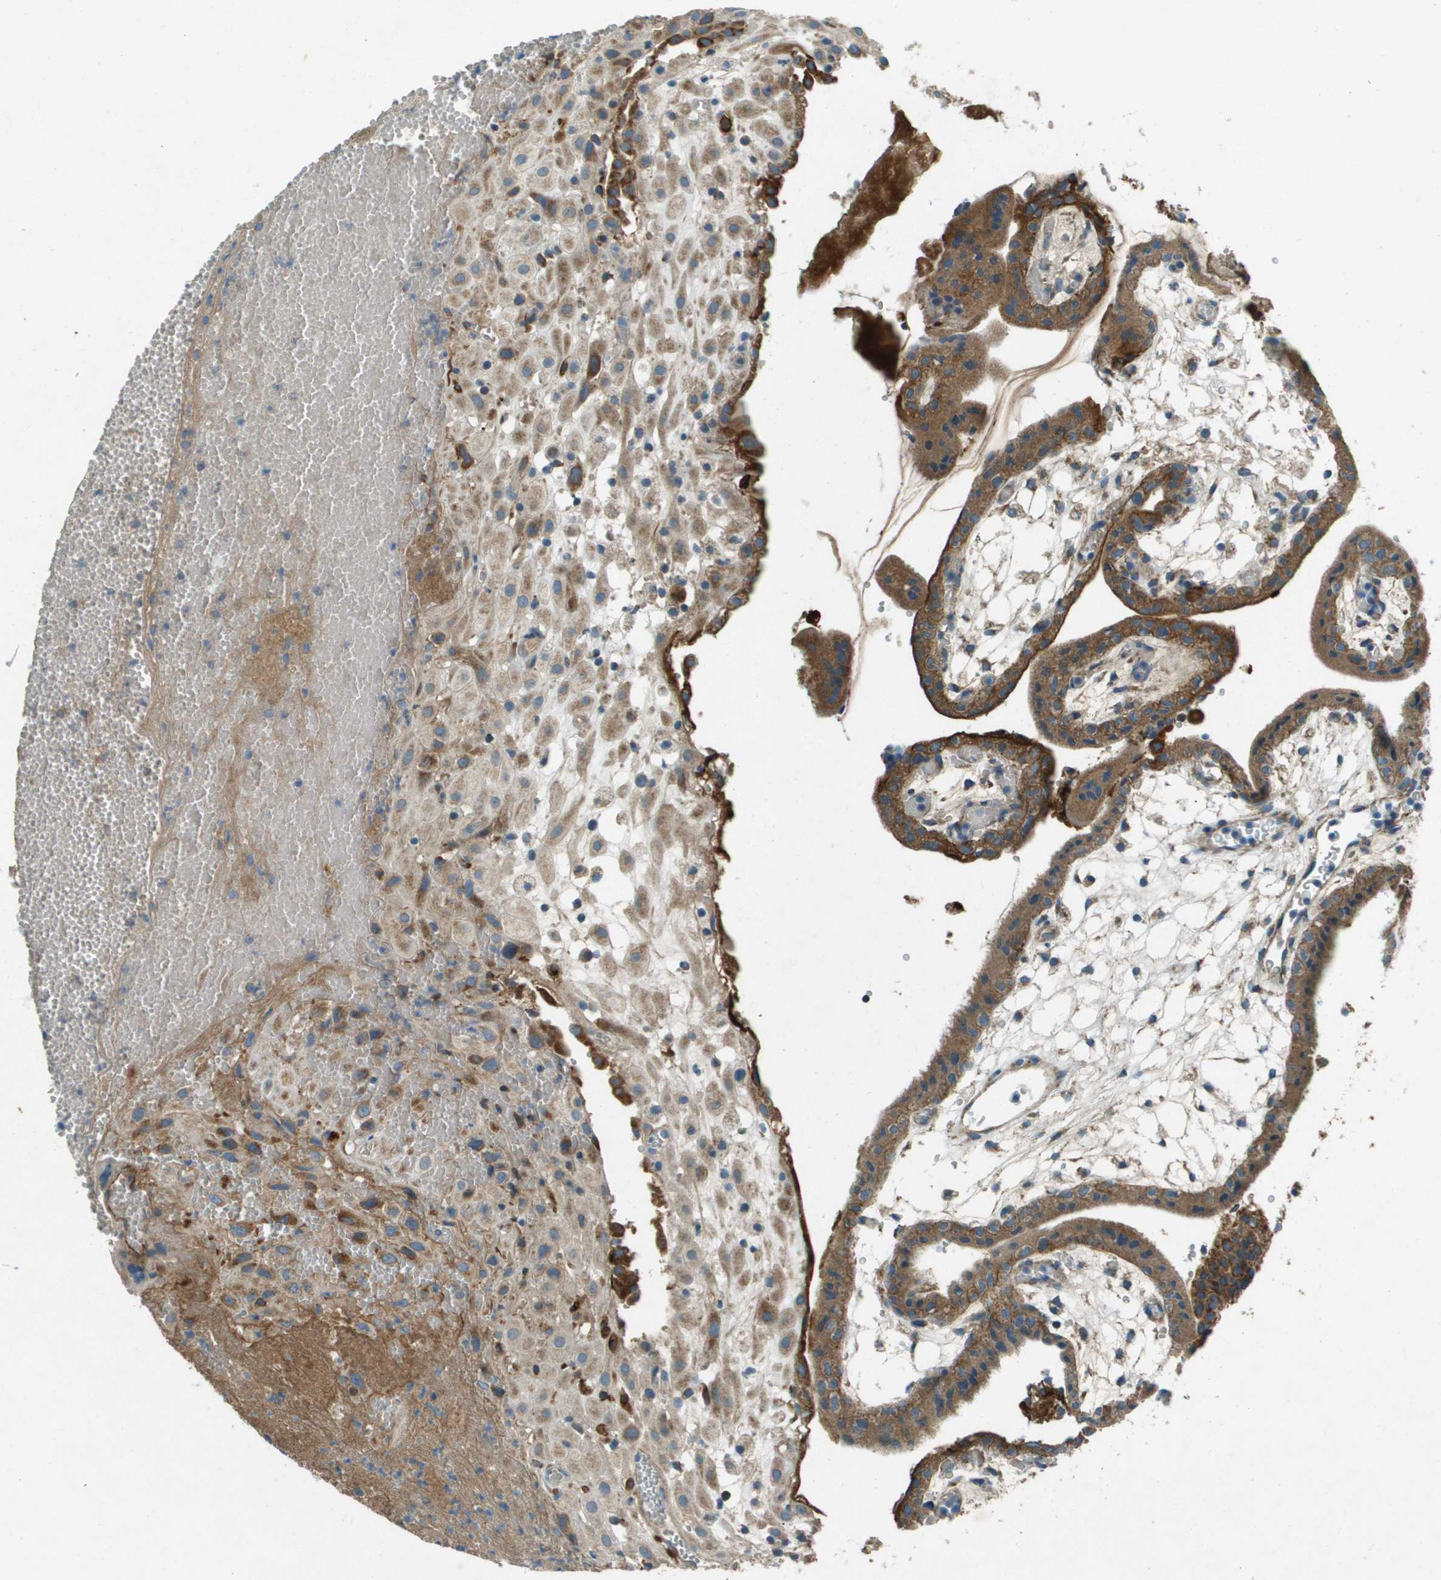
{"staining": {"intensity": "moderate", "quantity": ">75%", "location": "cytoplasmic/membranous"}, "tissue": "placenta", "cell_type": "Decidual cells", "image_type": "normal", "snomed": [{"axis": "morphology", "description": "Normal tissue, NOS"}, {"axis": "topography", "description": "Placenta"}], "caption": "Moderate cytoplasmic/membranous positivity for a protein is present in approximately >75% of decidual cells of benign placenta using IHC.", "gene": "MIGA1", "patient": {"sex": "female", "age": 18}}